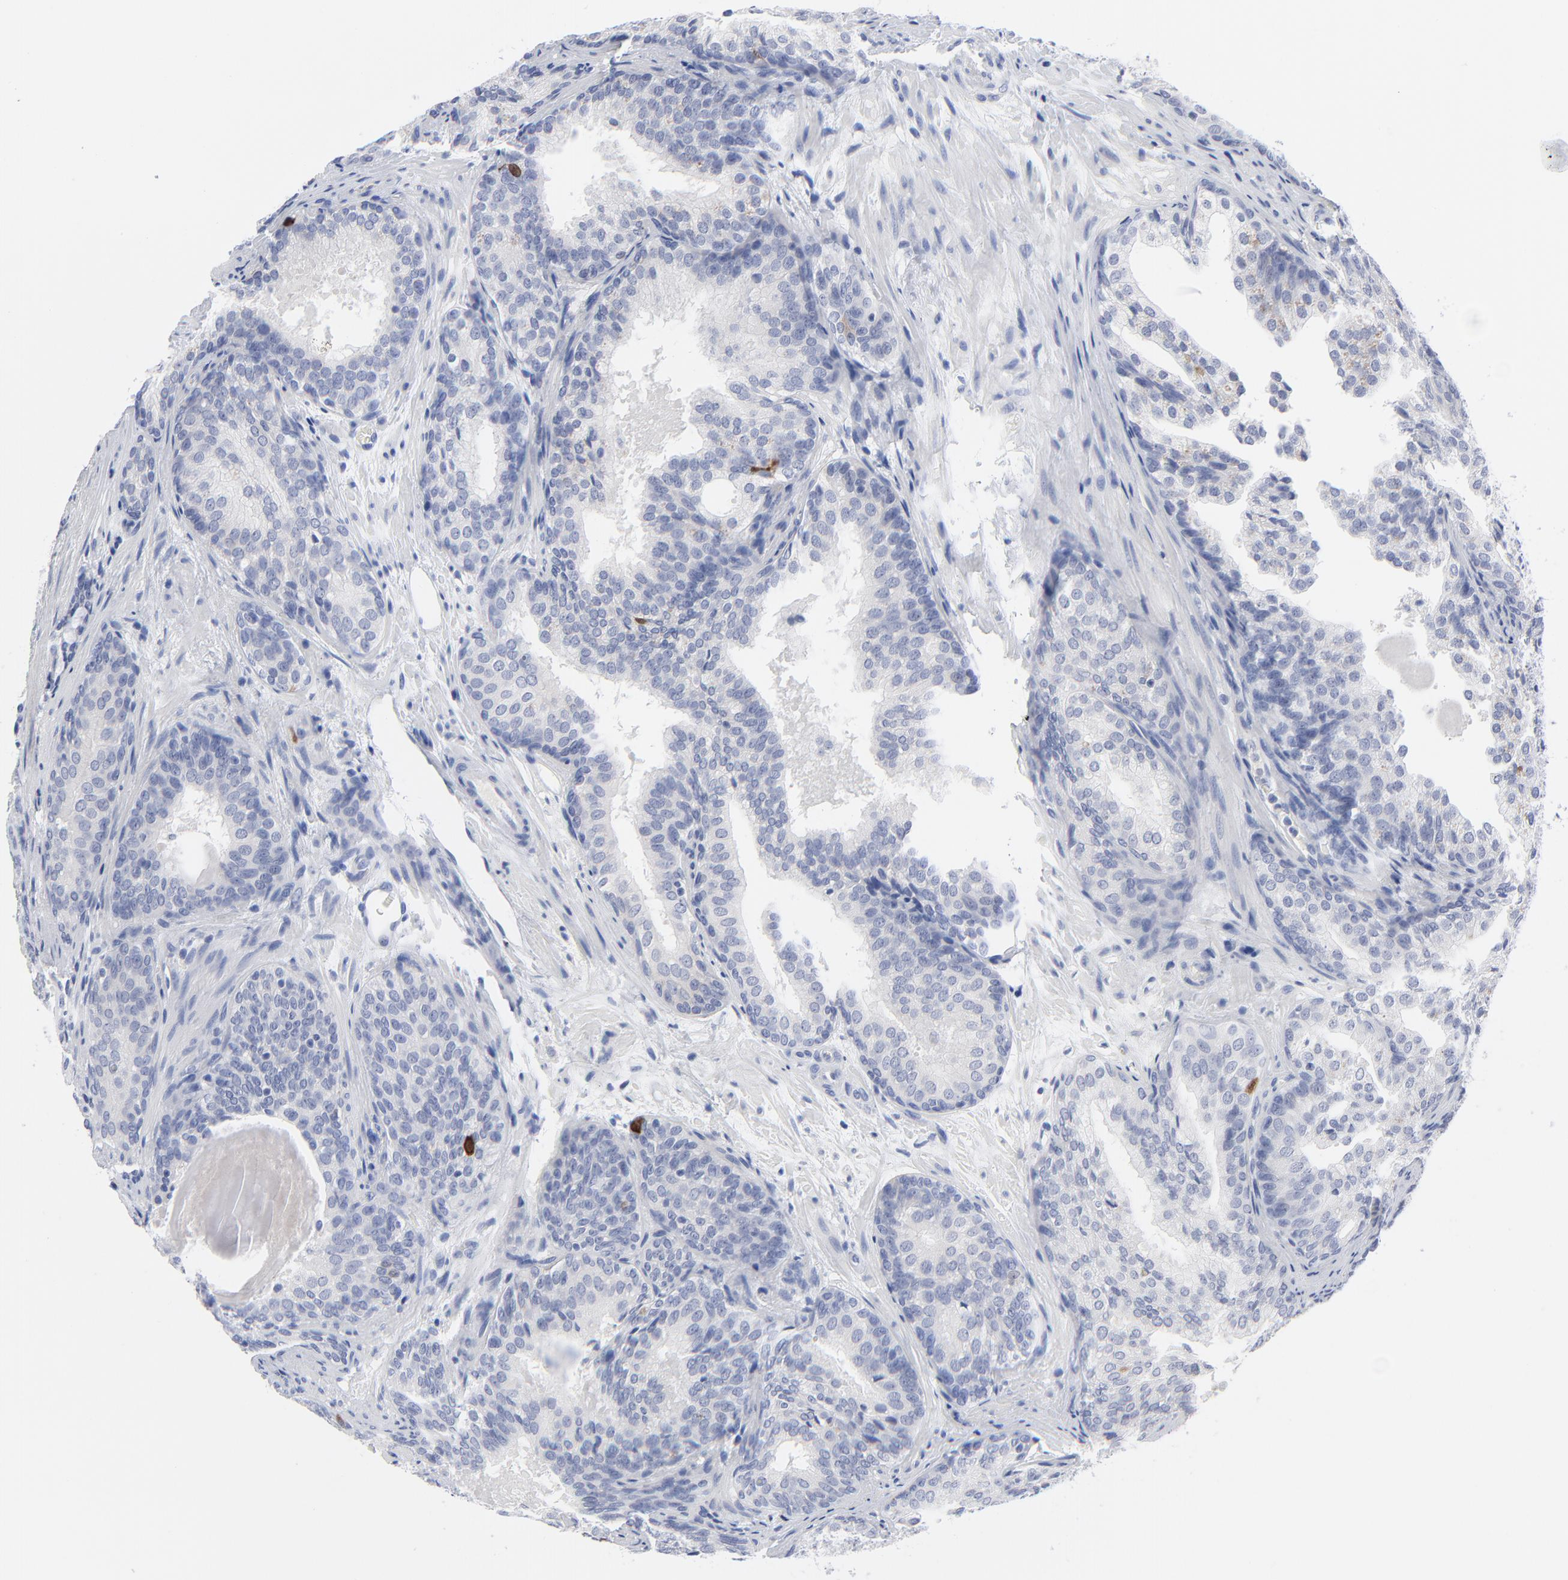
{"staining": {"intensity": "moderate", "quantity": "<25%", "location": "cytoplasmic/membranous,nuclear"}, "tissue": "prostate cancer", "cell_type": "Tumor cells", "image_type": "cancer", "snomed": [{"axis": "morphology", "description": "Adenocarcinoma, Low grade"}, {"axis": "topography", "description": "Prostate"}], "caption": "Immunohistochemical staining of human low-grade adenocarcinoma (prostate) displays moderate cytoplasmic/membranous and nuclear protein staining in about <25% of tumor cells.", "gene": "CDK1", "patient": {"sex": "male", "age": 69}}